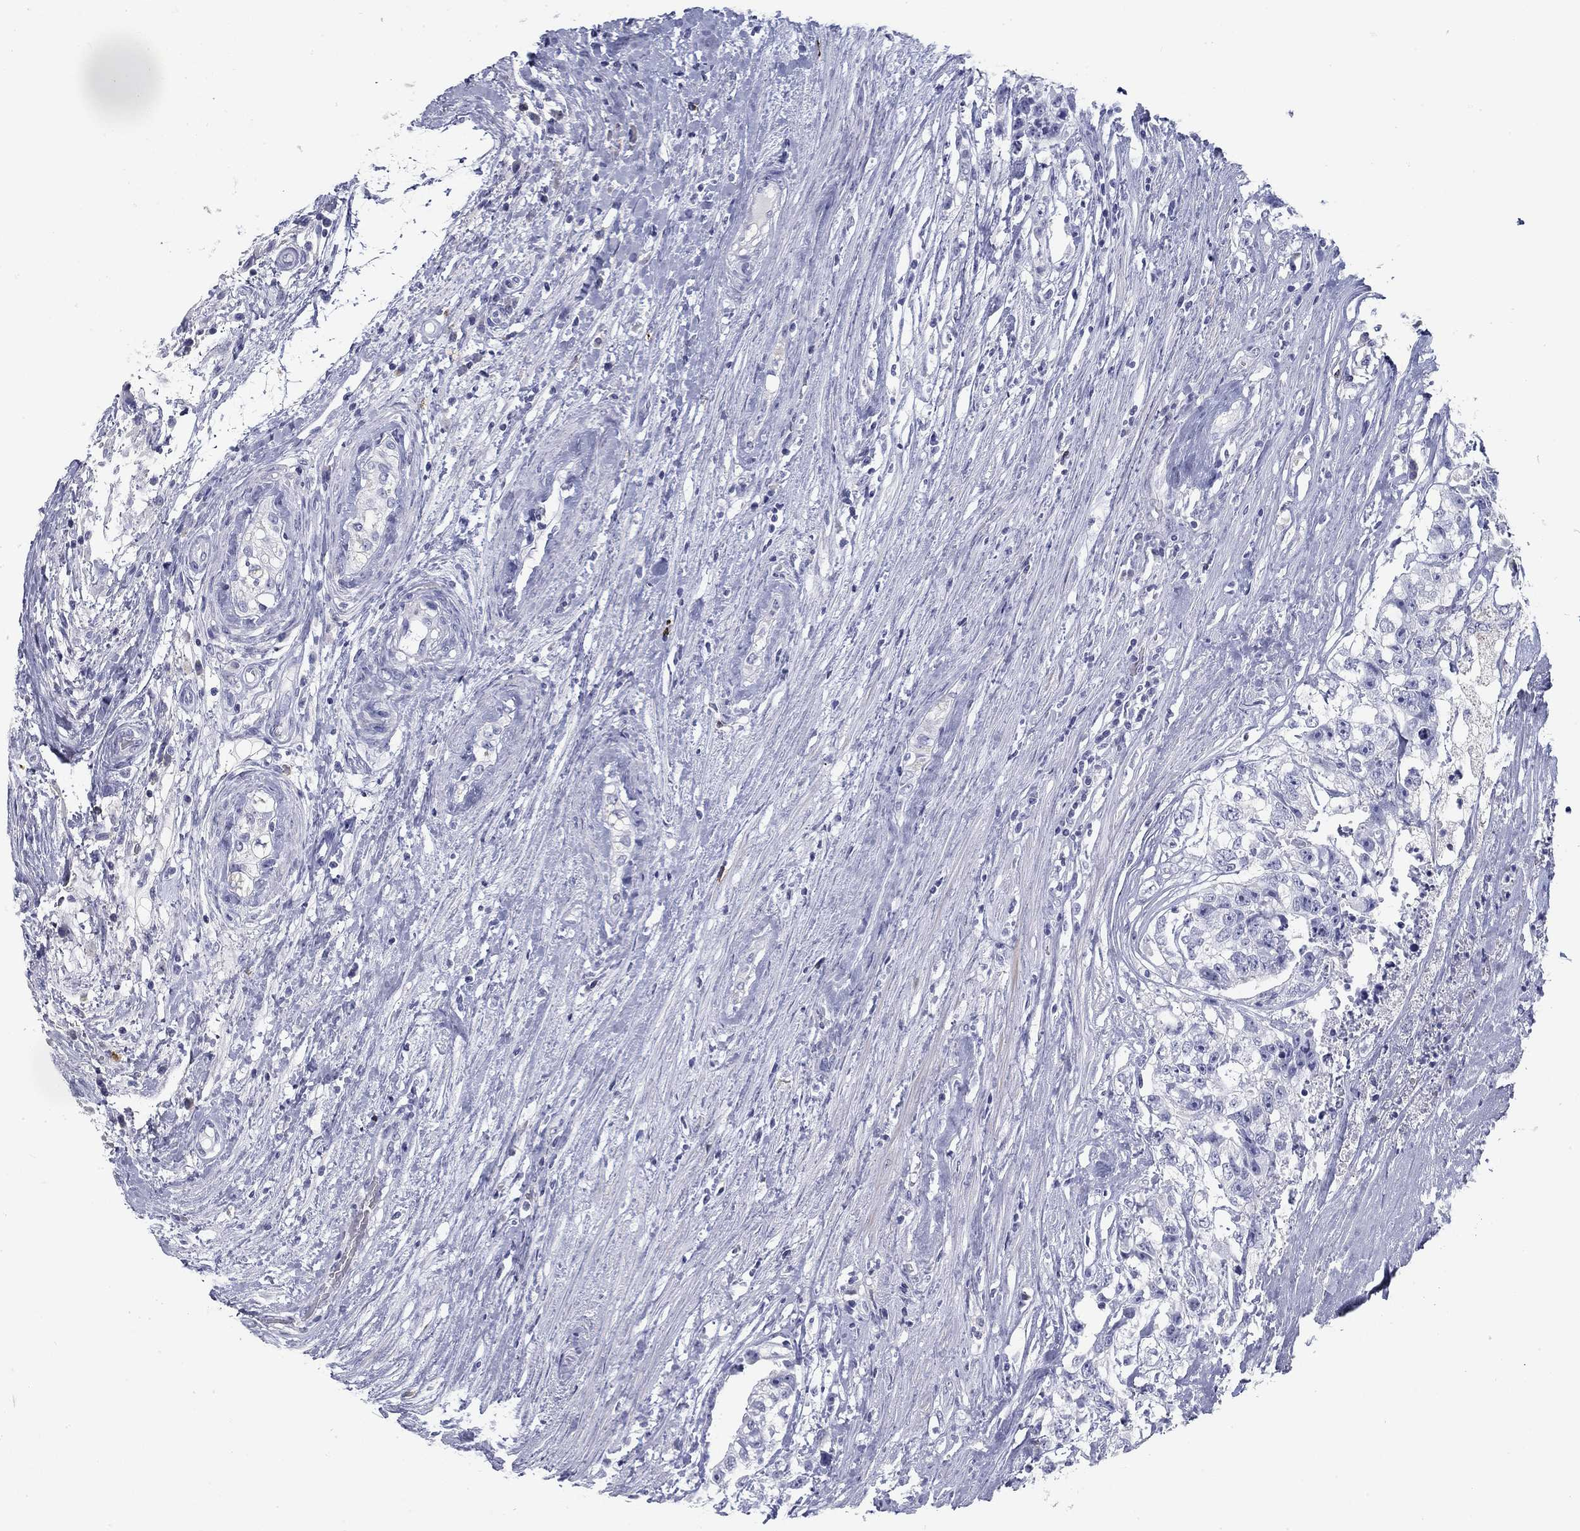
{"staining": {"intensity": "negative", "quantity": "none", "location": "none"}, "tissue": "testis cancer", "cell_type": "Tumor cells", "image_type": "cancer", "snomed": [{"axis": "morphology", "description": "Seminoma, NOS"}, {"axis": "morphology", "description": "Carcinoma, Embryonal, NOS"}, {"axis": "topography", "description": "Testis"}], "caption": "This is an IHC micrograph of human testis cancer. There is no expression in tumor cells.", "gene": "CD79B", "patient": {"sex": "male", "age": 41}}